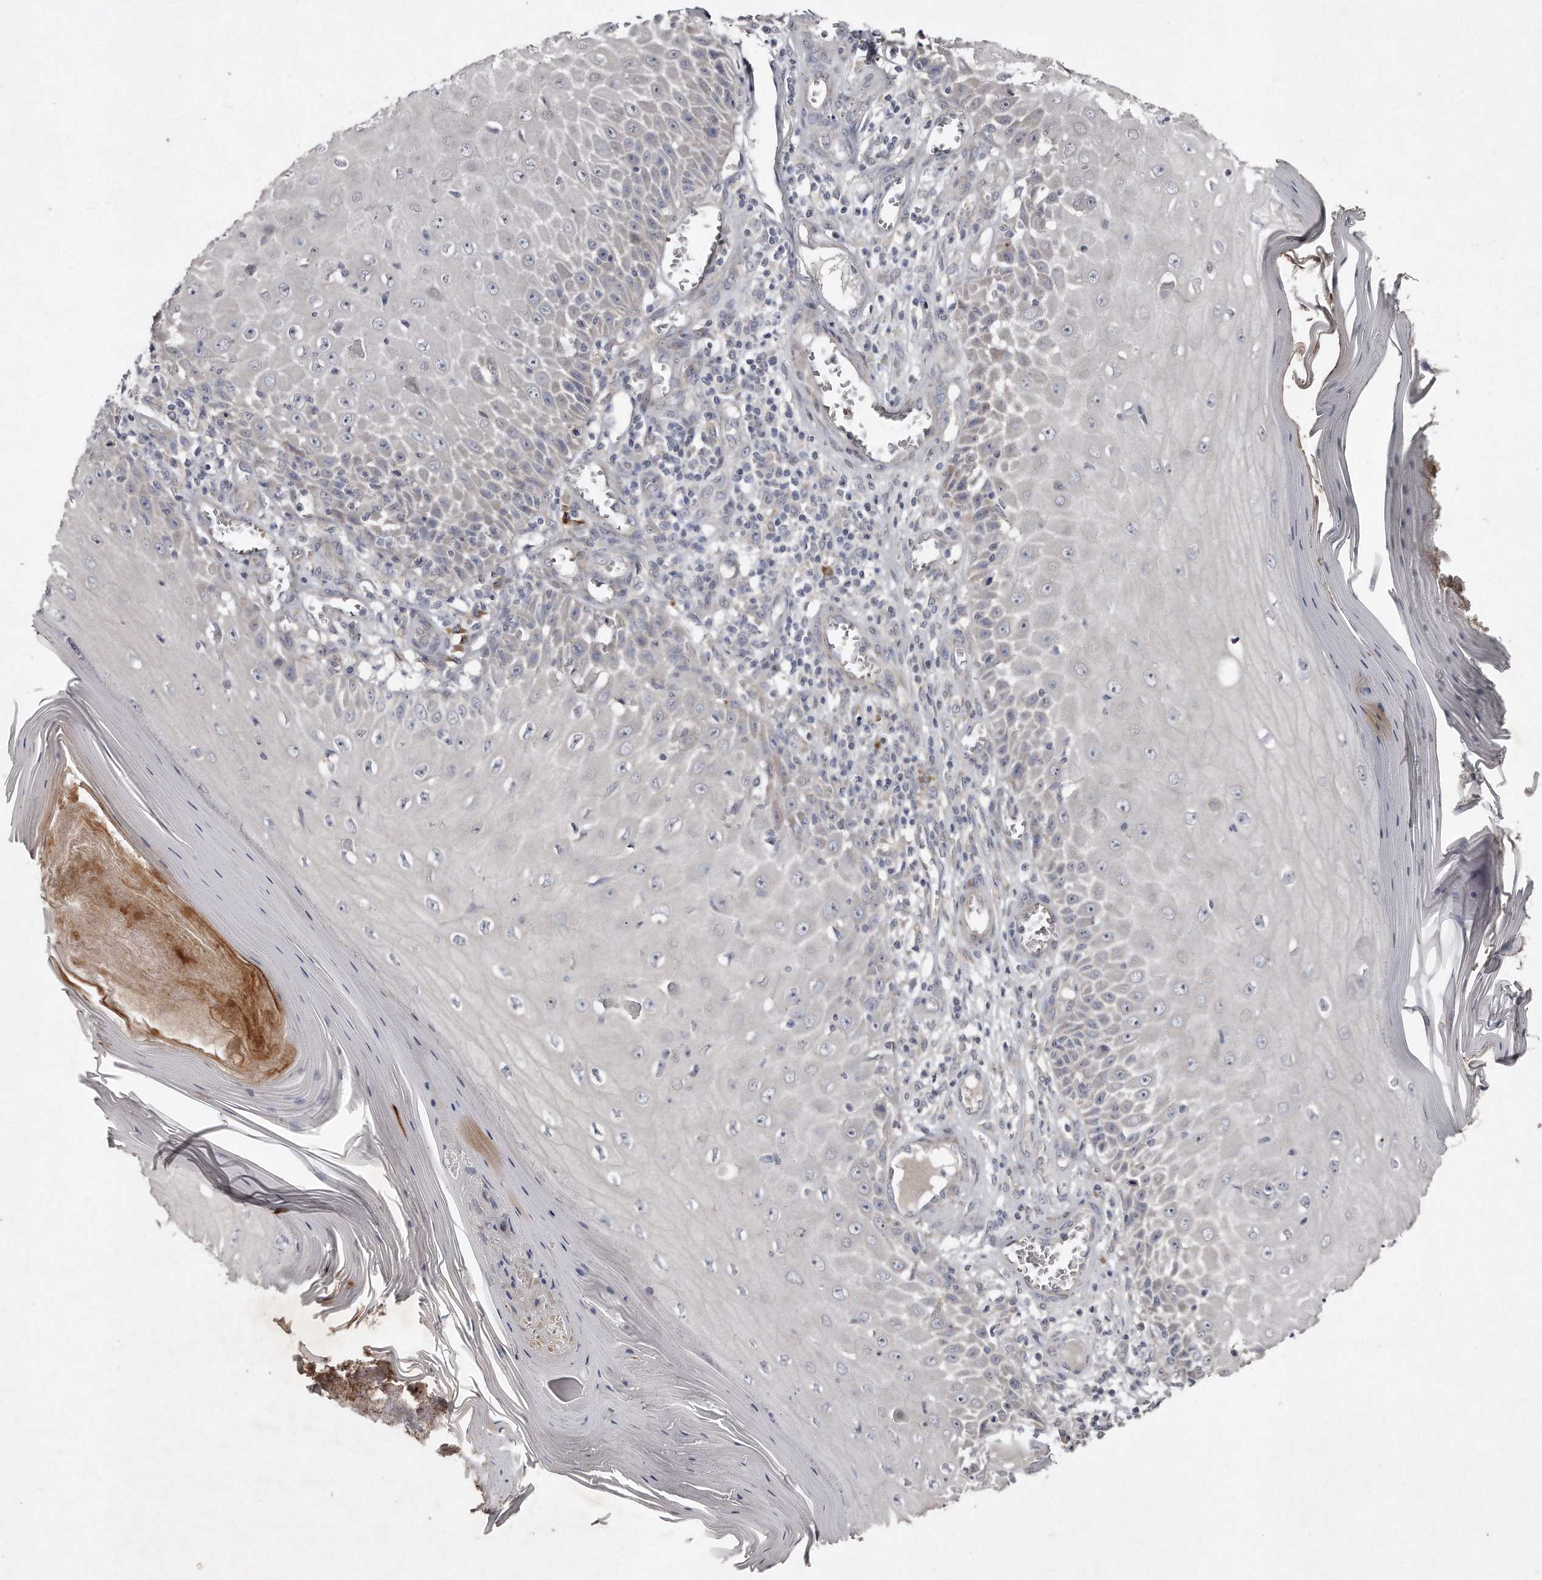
{"staining": {"intensity": "negative", "quantity": "none", "location": "none"}, "tissue": "skin cancer", "cell_type": "Tumor cells", "image_type": "cancer", "snomed": [{"axis": "morphology", "description": "Squamous cell carcinoma, NOS"}, {"axis": "topography", "description": "Skin"}], "caption": "Tumor cells show no significant expression in skin cancer.", "gene": "TECR", "patient": {"sex": "female", "age": 73}}